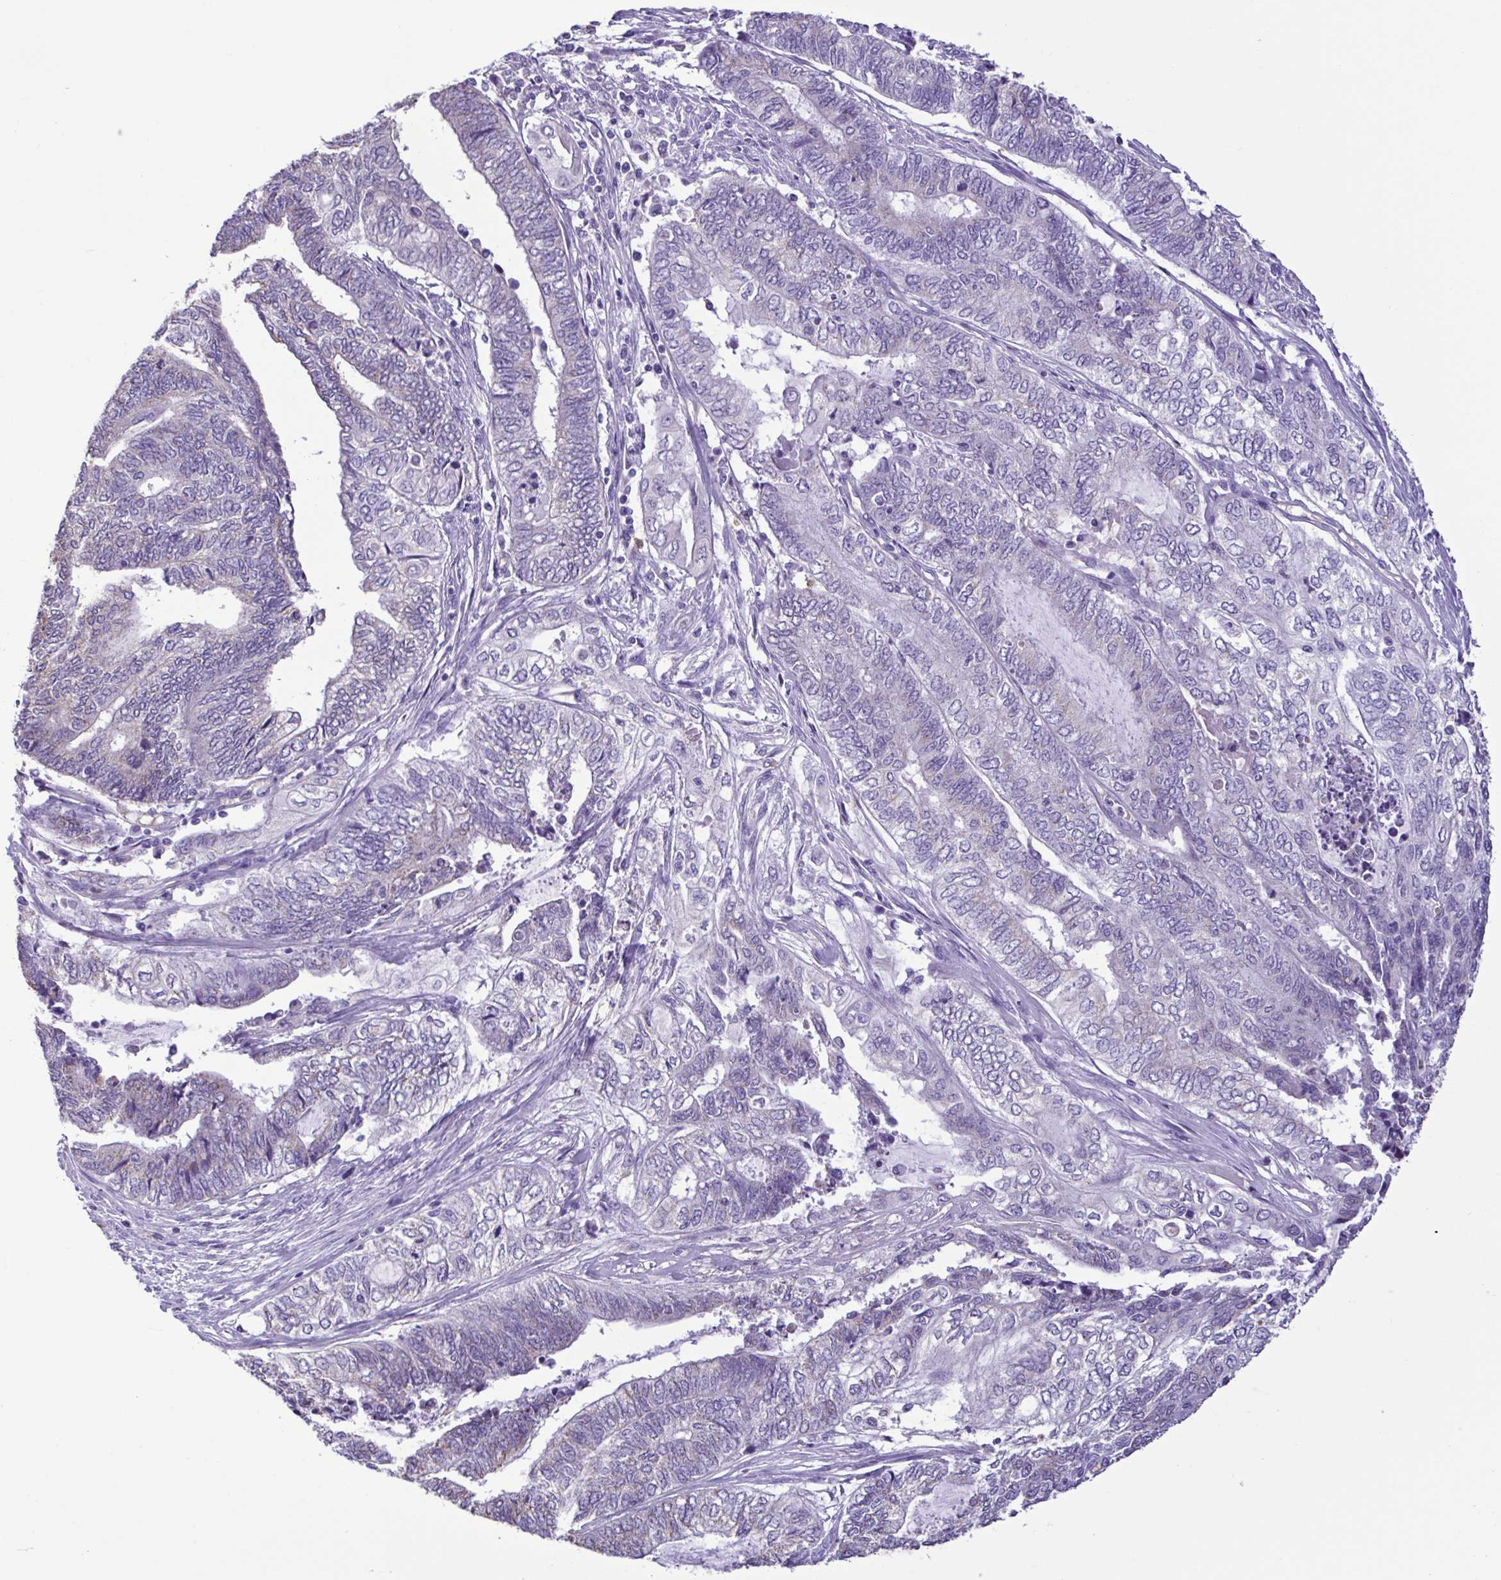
{"staining": {"intensity": "negative", "quantity": "none", "location": "none"}, "tissue": "endometrial cancer", "cell_type": "Tumor cells", "image_type": "cancer", "snomed": [{"axis": "morphology", "description": "Adenocarcinoma, NOS"}, {"axis": "topography", "description": "Uterus"}, {"axis": "topography", "description": "Endometrium"}], "caption": "The histopathology image reveals no staining of tumor cells in adenocarcinoma (endometrial).", "gene": "CBY2", "patient": {"sex": "female", "age": 70}}